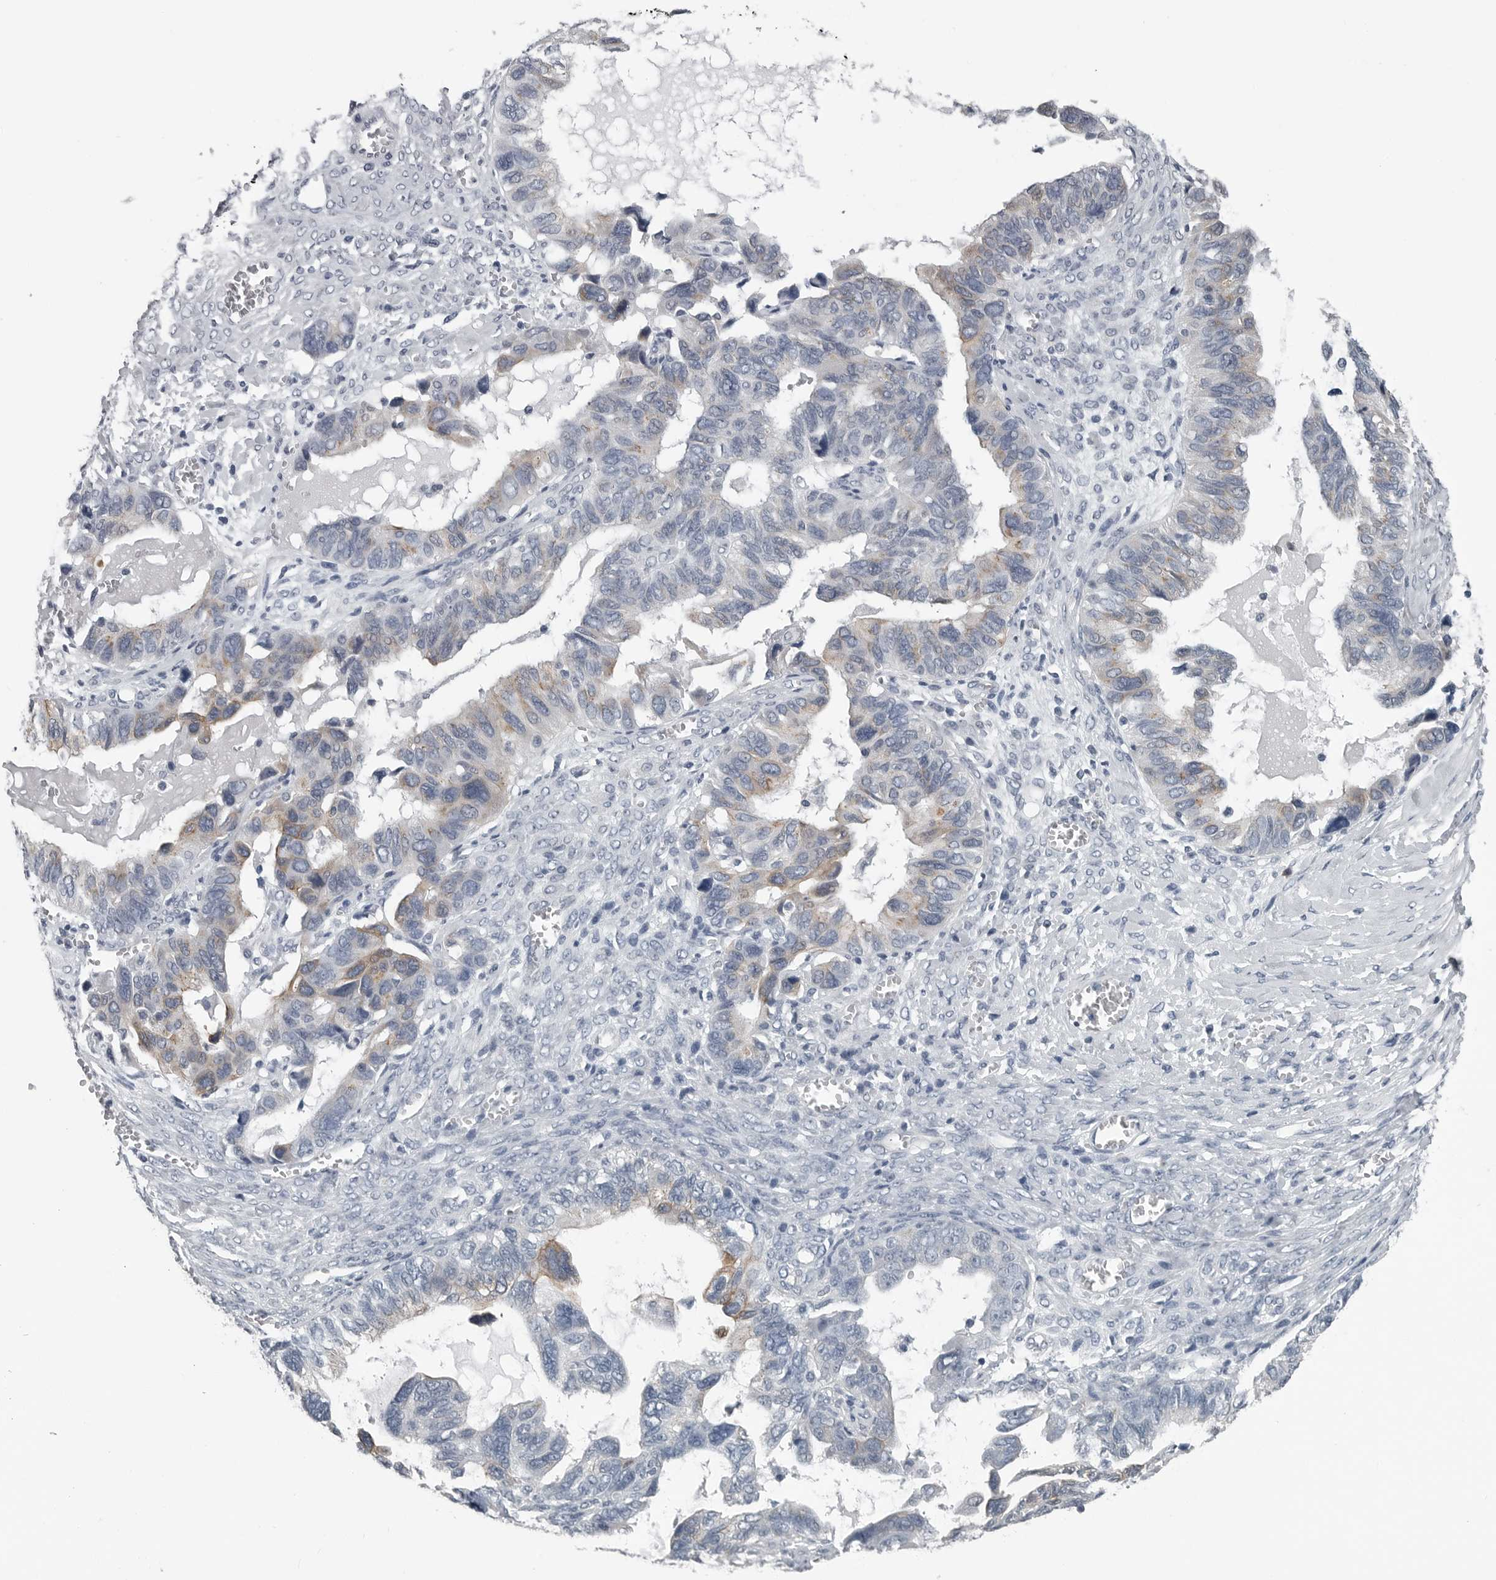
{"staining": {"intensity": "moderate", "quantity": "<25%", "location": "cytoplasmic/membranous"}, "tissue": "ovarian cancer", "cell_type": "Tumor cells", "image_type": "cancer", "snomed": [{"axis": "morphology", "description": "Cystadenocarcinoma, serous, NOS"}, {"axis": "topography", "description": "Ovary"}], "caption": "Human ovarian serous cystadenocarcinoma stained with a protein marker demonstrates moderate staining in tumor cells.", "gene": "MYOC", "patient": {"sex": "female", "age": 79}}